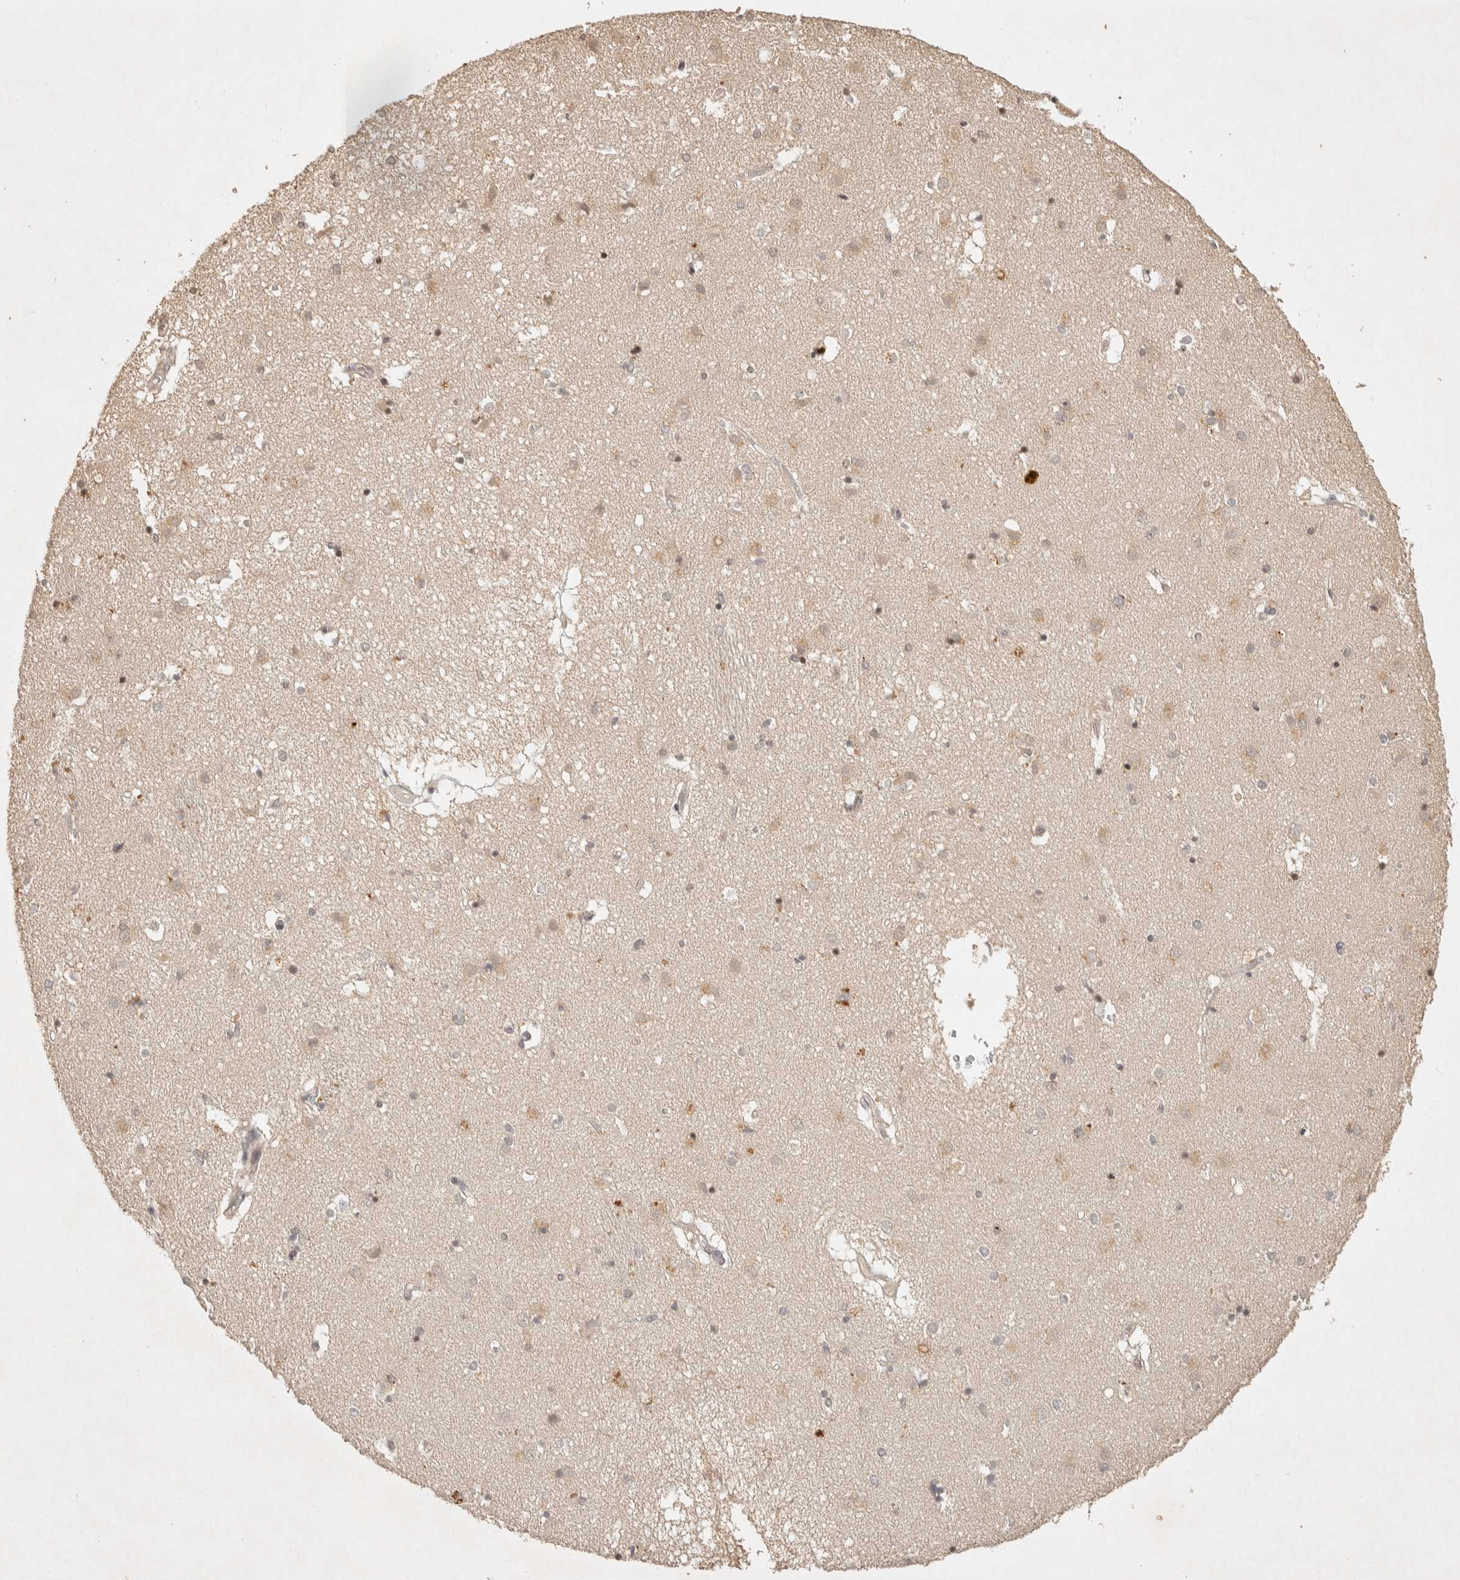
{"staining": {"intensity": "negative", "quantity": "none", "location": "none"}, "tissue": "caudate", "cell_type": "Glial cells", "image_type": "normal", "snomed": [{"axis": "morphology", "description": "Normal tissue, NOS"}, {"axis": "topography", "description": "Lateral ventricle wall"}], "caption": "A micrograph of caudate stained for a protein displays no brown staining in glial cells.", "gene": "RAC2", "patient": {"sex": "male", "age": 70}}